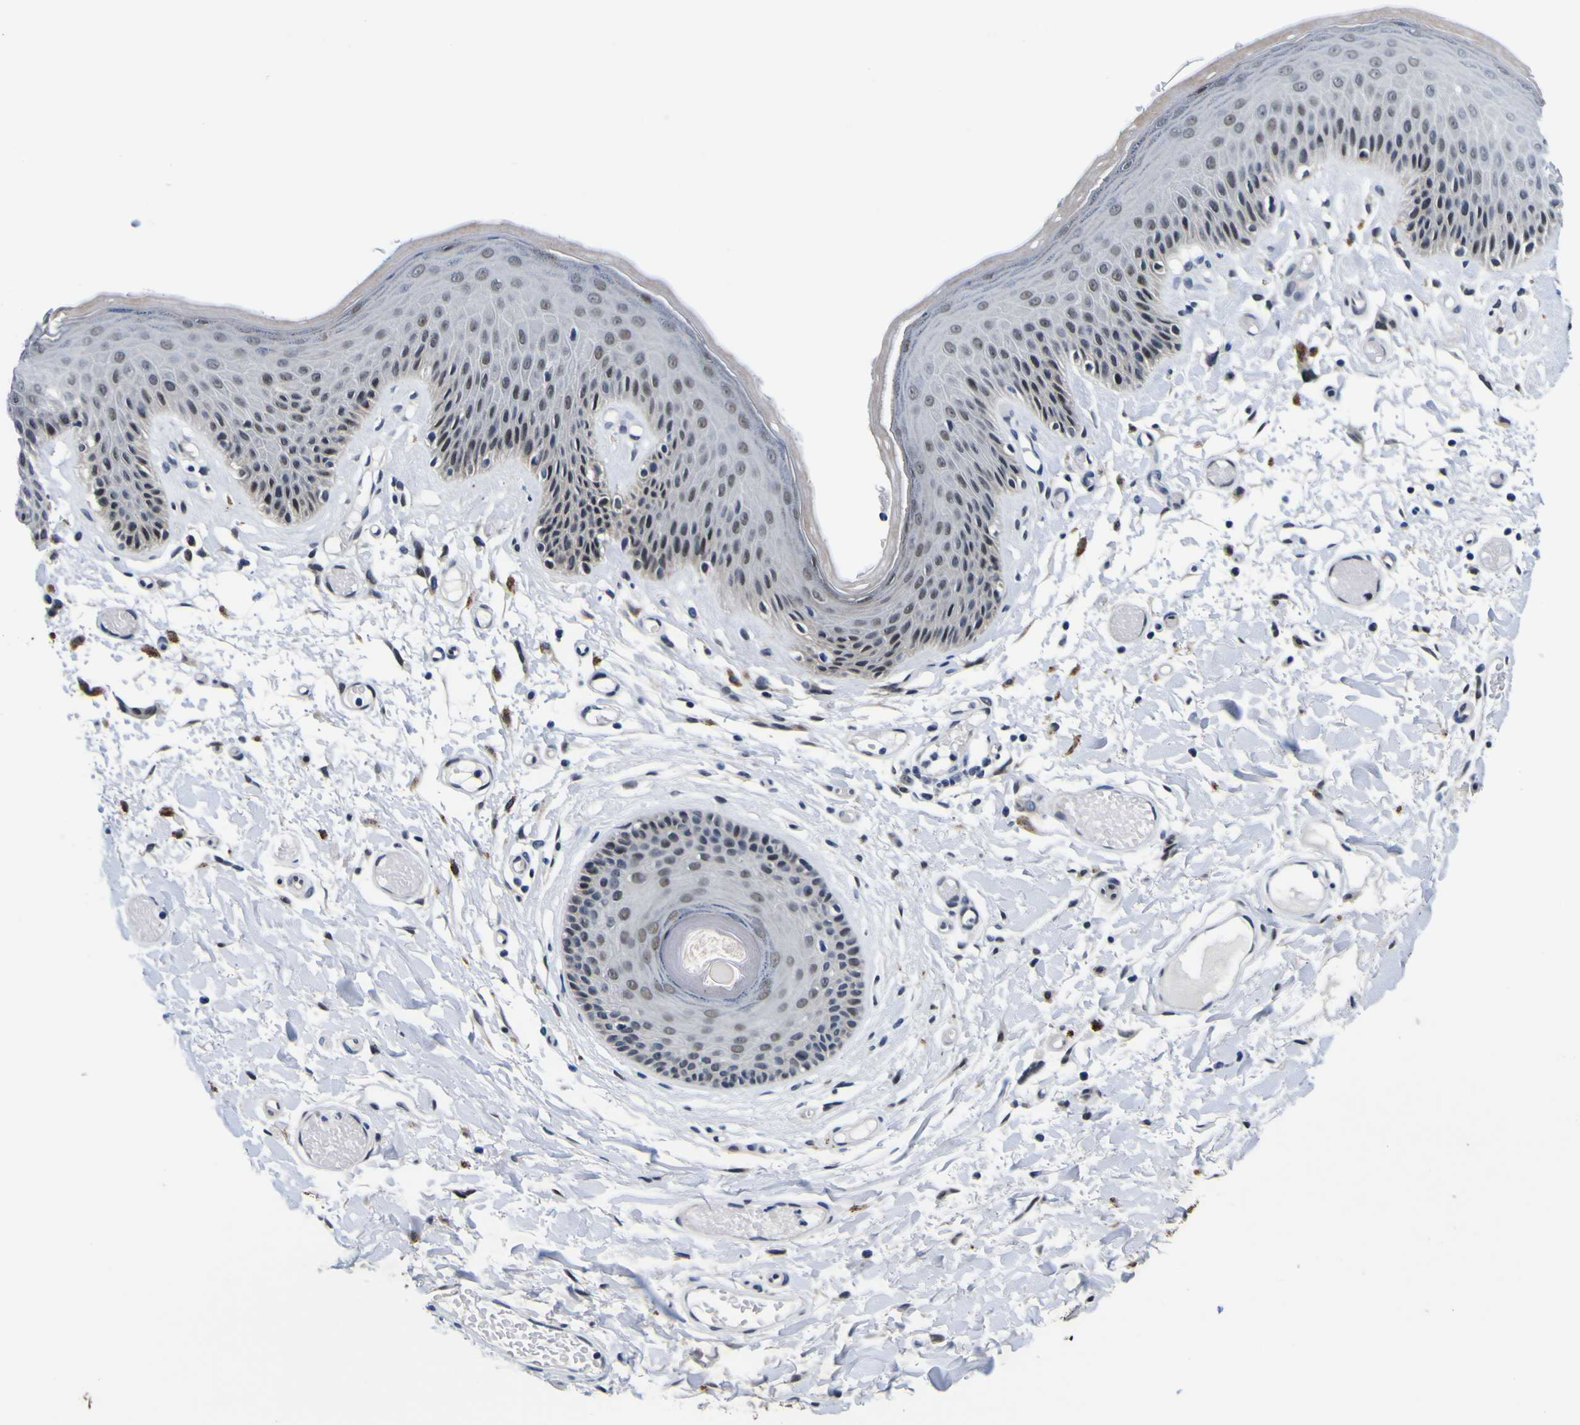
{"staining": {"intensity": "weak", "quantity": "<25%", "location": "nuclear"}, "tissue": "skin", "cell_type": "Epidermal cells", "image_type": "normal", "snomed": [{"axis": "morphology", "description": "Normal tissue, NOS"}, {"axis": "topography", "description": "Vulva"}], "caption": "An IHC image of unremarkable skin is shown. There is no staining in epidermal cells of skin. (Immunohistochemistry, brightfield microscopy, high magnification).", "gene": "CUL4B", "patient": {"sex": "female", "age": 73}}